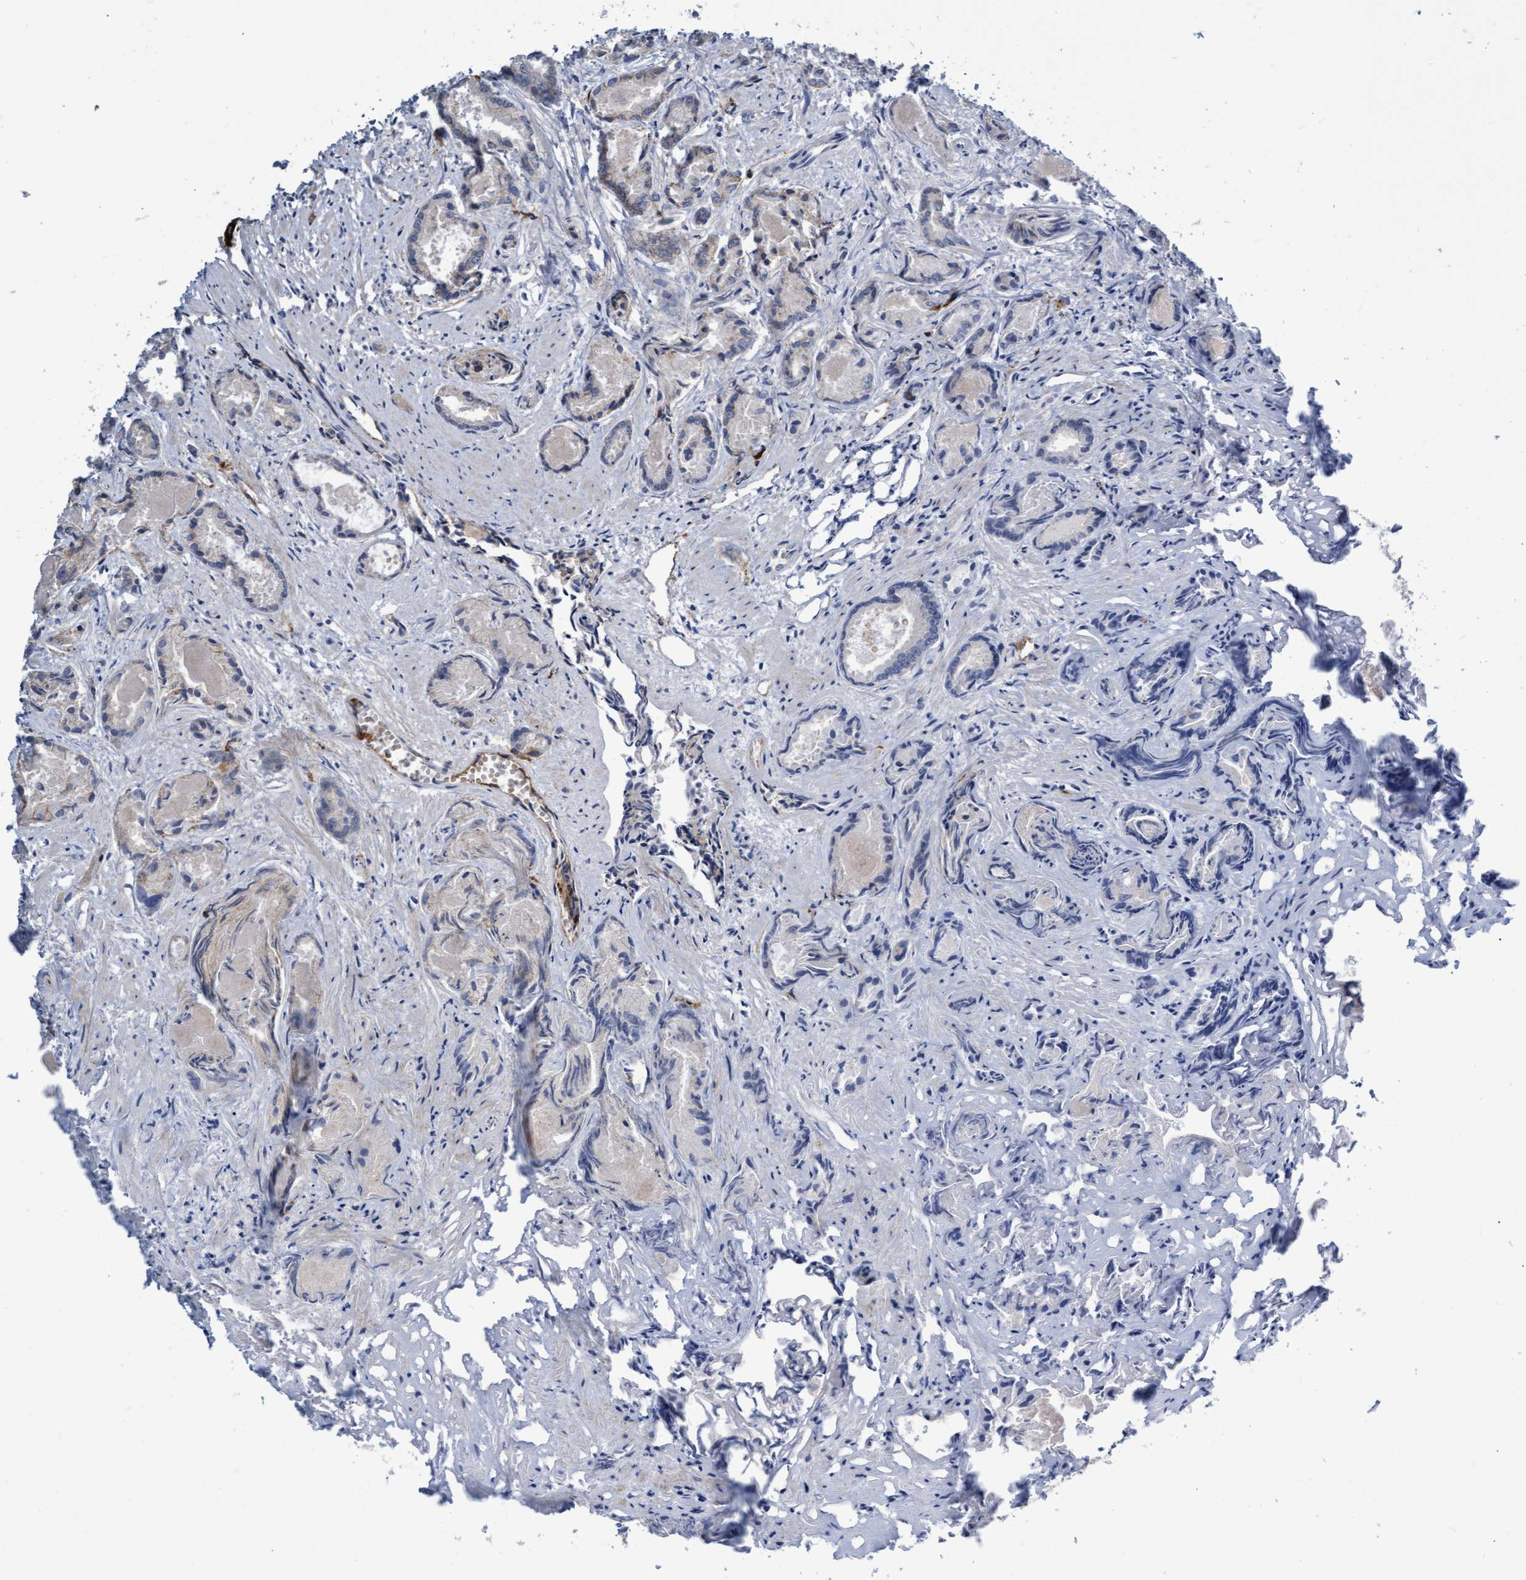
{"staining": {"intensity": "negative", "quantity": "none", "location": "none"}, "tissue": "prostate cancer", "cell_type": "Tumor cells", "image_type": "cancer", "snomed": [{"axis": "morphology", "description": "Adenocarcinoma, Low grade"}, {"axis": "topography", "description": "Prostate"}], "caption": "Protein analysis of prostate cancer exhibits no significant positivity in tumor cells.", "gene": "ABCF2", "patient": {"sex": "male", "age": 72}}